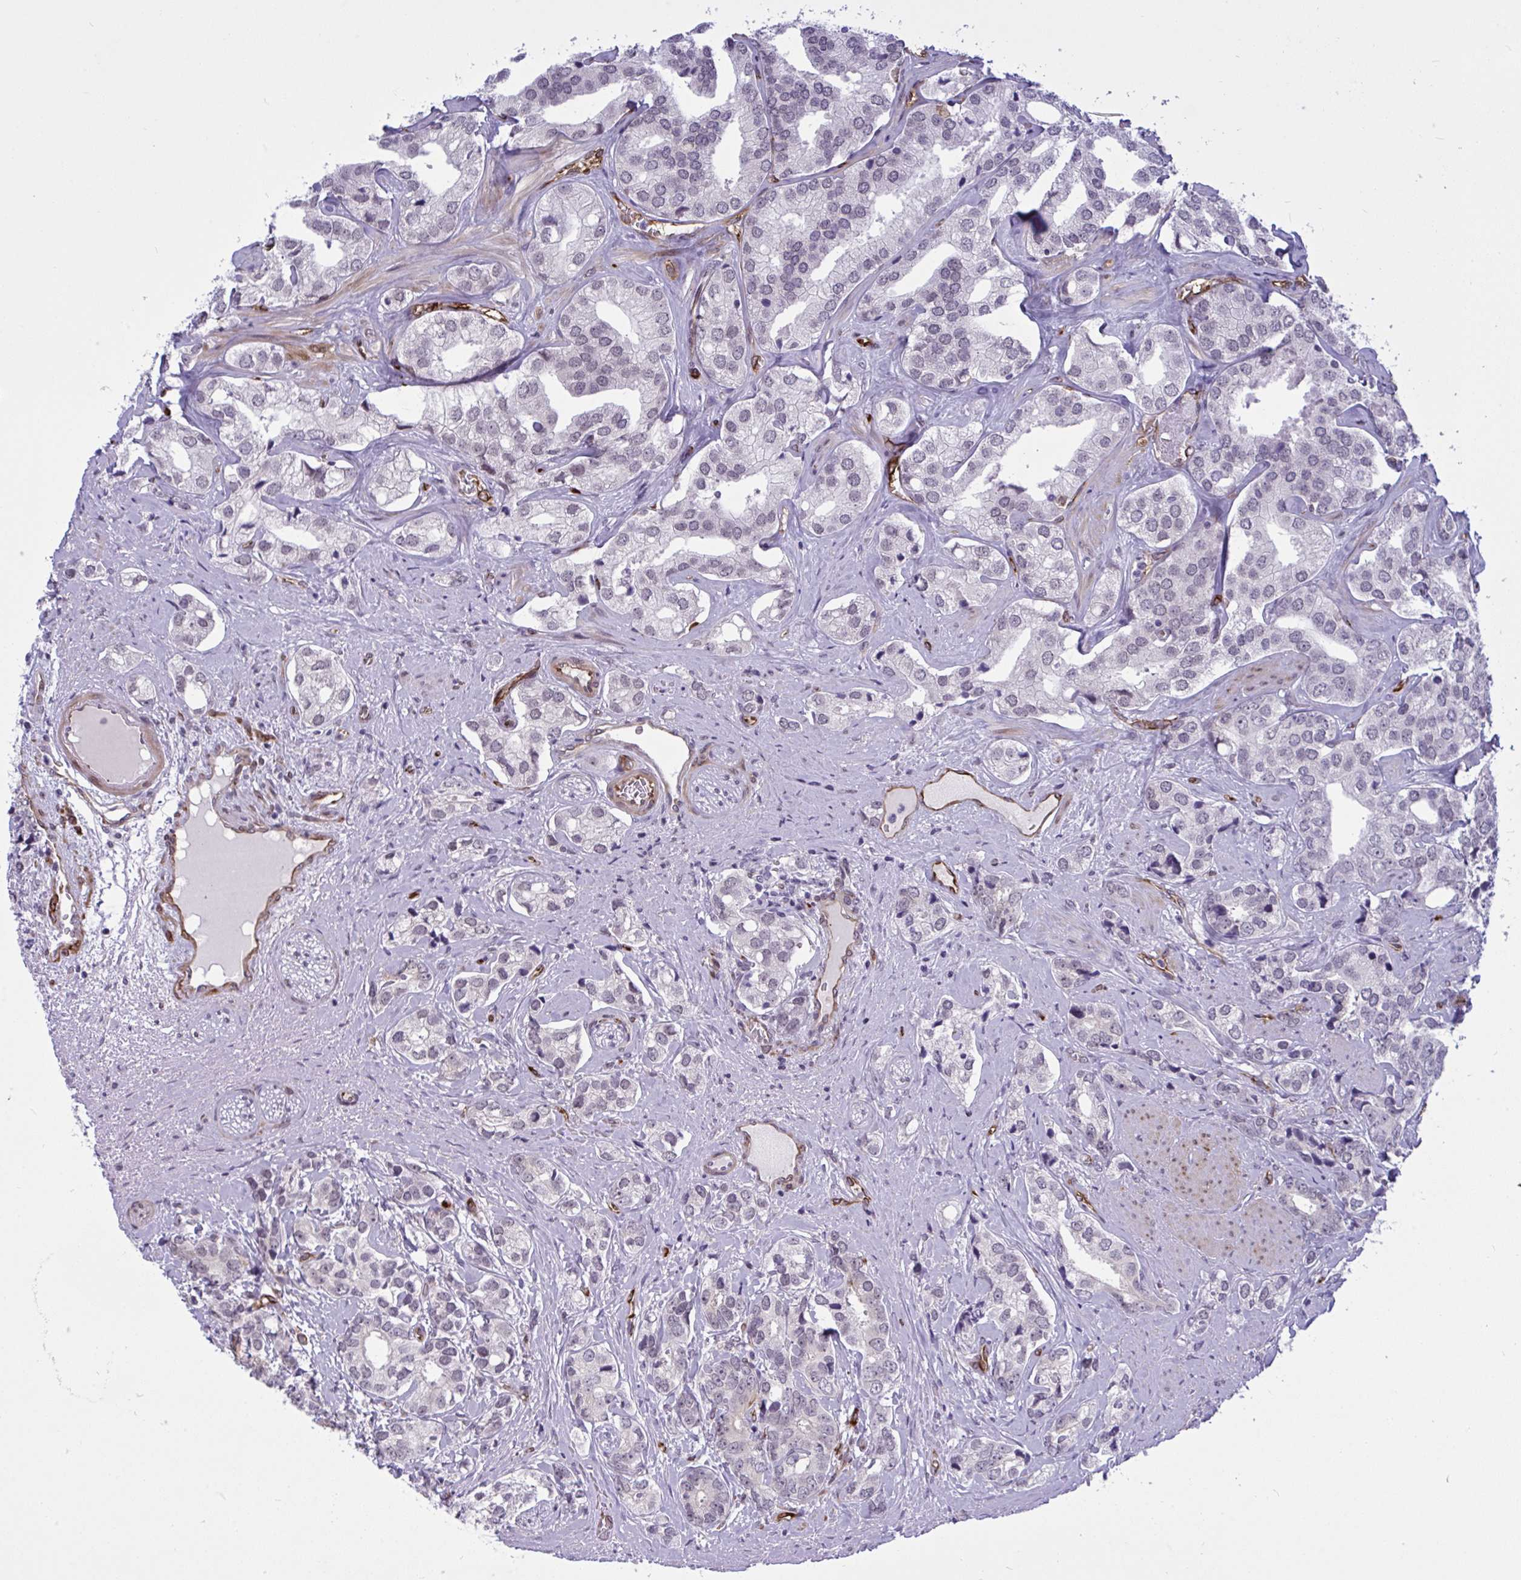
{"staining": {"intensity": "negative", "quantity": "none", "location": "none"}, "tissue": "prostate cancer", "cell_type": "Tumor cells", "image_type": "cancer", "snomed": [{"axis": "morphology", "description": "Adenocarcinoma, High grade"}, {"axis": "topography", "description": "Prostate"}], "caption": "Protein analysis of prostate cancer (high-grade adenocarcinoma) reveals no significant staining in tumor cells.", "gene": "EML1", "patient": {"sex": "male", "age": 58}}